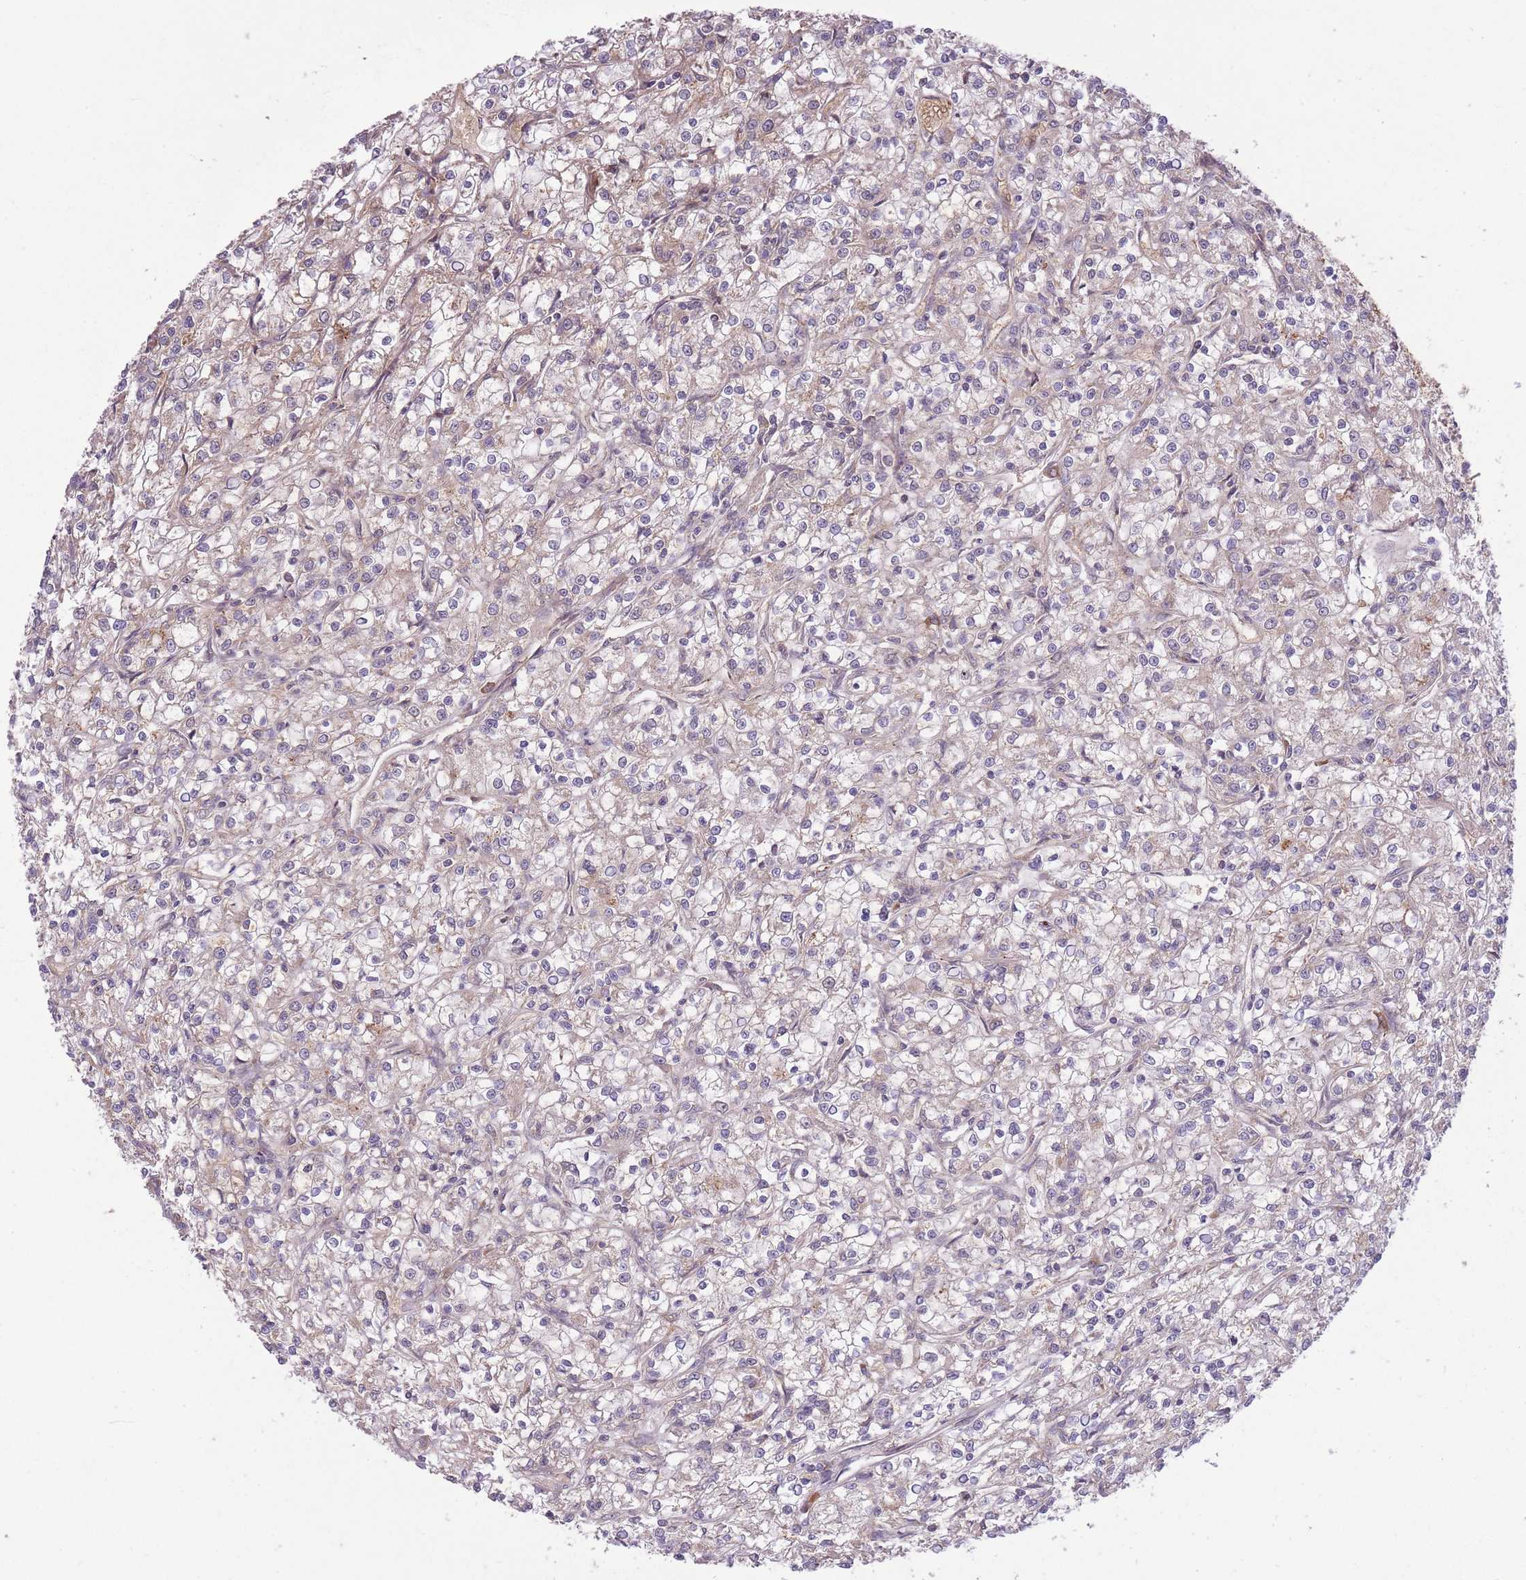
{"staining": {"intensity": "weak", "quantity": "25%-75%", "location": "cytoplasmic/membranous"}, "tissue": "renal cancer", "cell_type": "Tumor cells", "image_type": "cancer", "snomed": [{"axis": "morphology", "description": "Adenocarcinoma, NOS"}, {"axis": "topography", "description": "Kidney"}], "caption": "Immunohistochemical staining of renal adenocarcinoma demonstrates weak cytoplasmic/membranous protein expression in about 25%-75% of tumor cells. The staining was performed using DAB, with brown indicating positive protein expression. Nuclei are stained blue with hematoxylin.", "gene": "POLR3F", "patient": {"sex": "female", "age": 59}}